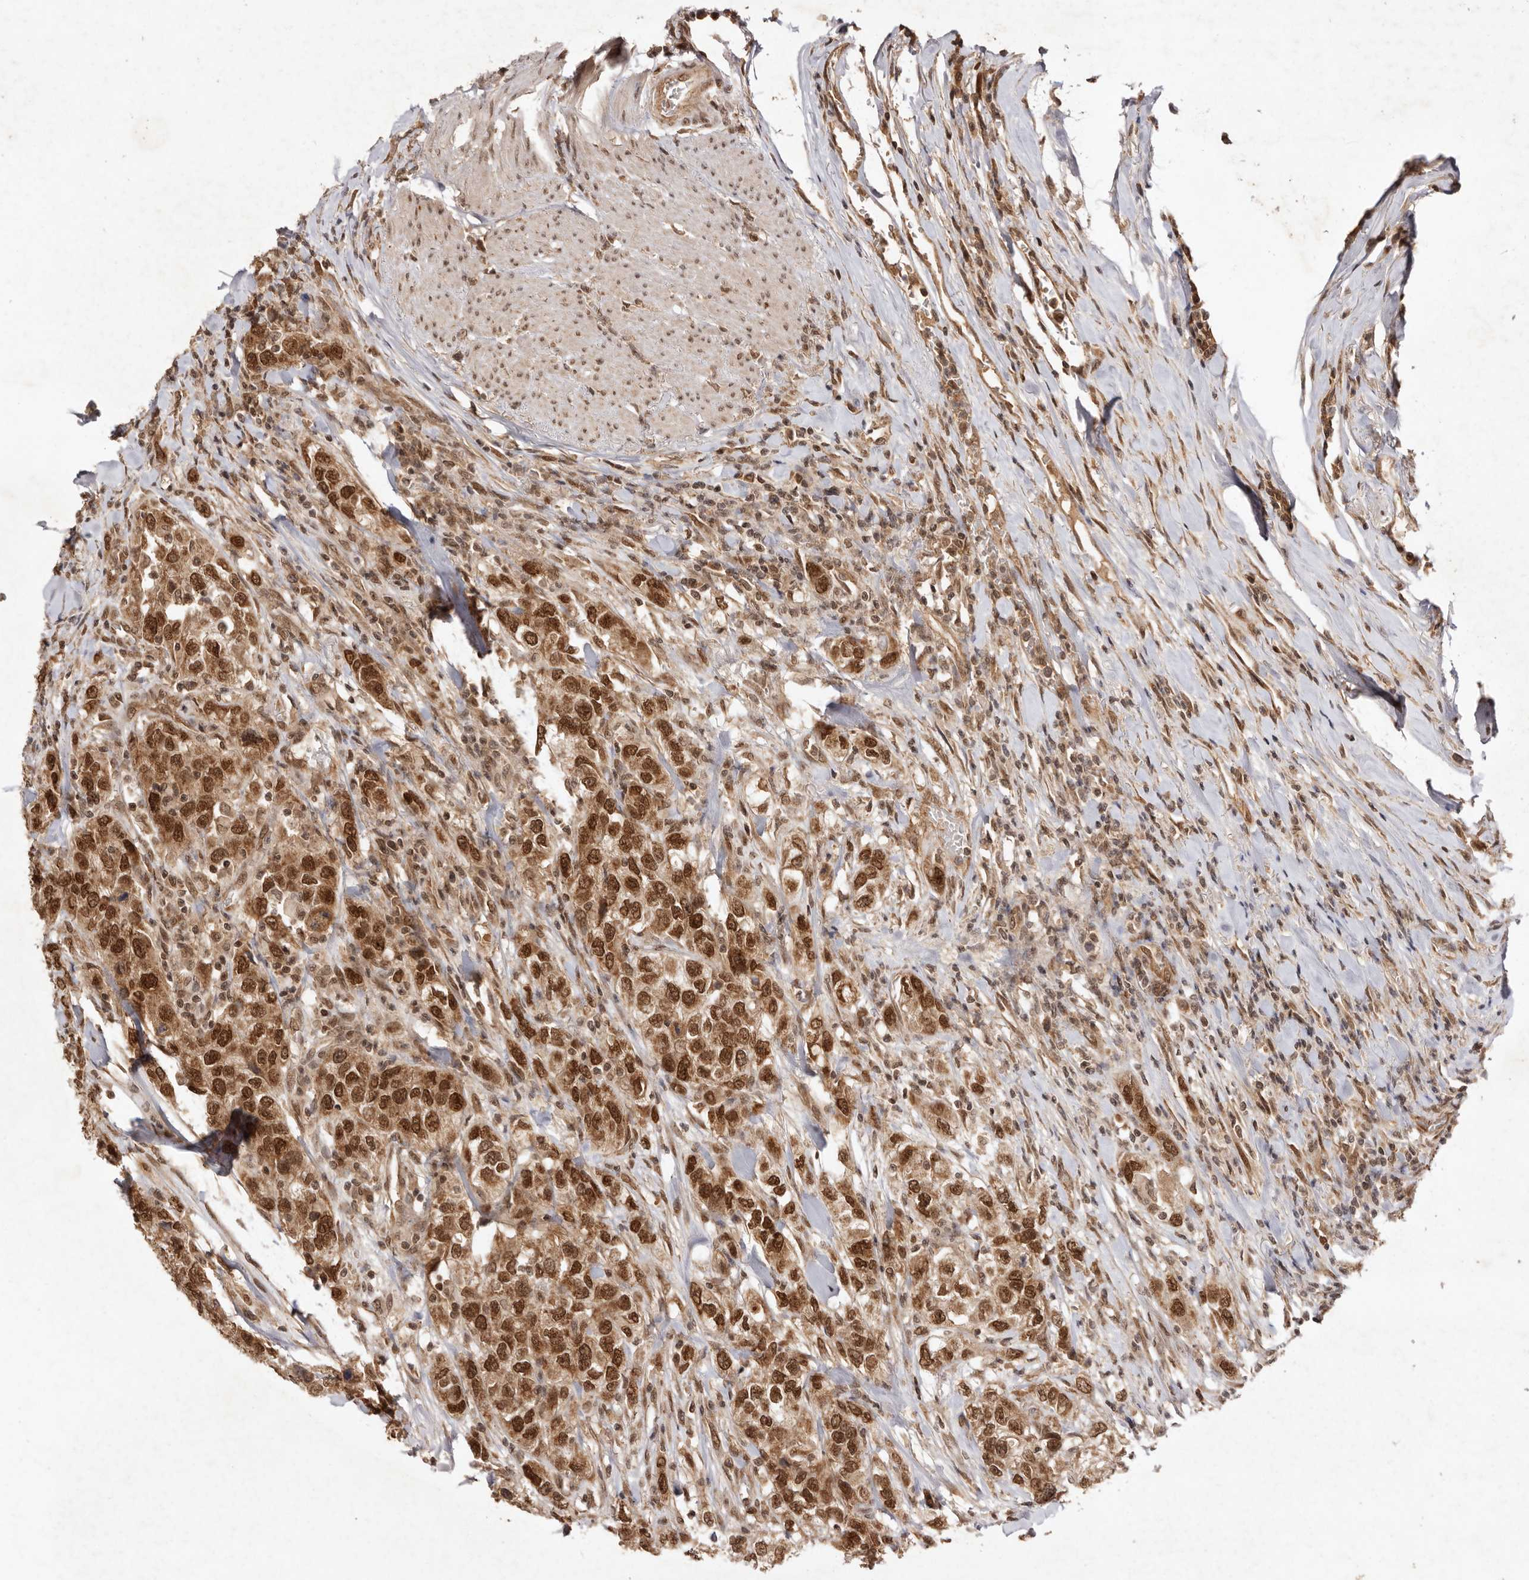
{"staining": {"intensity": "moderate", "quantity": ">75%", "location": "cytoplasmic/membranous,nuclear"}, "tissue": "urothelial cancer", "cell_type": "Tumor cells", "image_type": "cancer", "snomed": [{"axis": "morphology", "description": "Urothelial carcinoma, High grade"}, {"axis": "topography", "description": "Urinary bladder"}], "caption": "IHC (DAB (3,3'-diaminobenzidine)) staining of high-grade urothelial carcinoma reveals moderate cytoplasmic/membranous and nuclear protein expression in about >75% of tumor cells. (Brightfield microscopy of DAB IHC at high magnification).", "gene": "TARS2", "patient": {"sex": "female", "age": 80}}